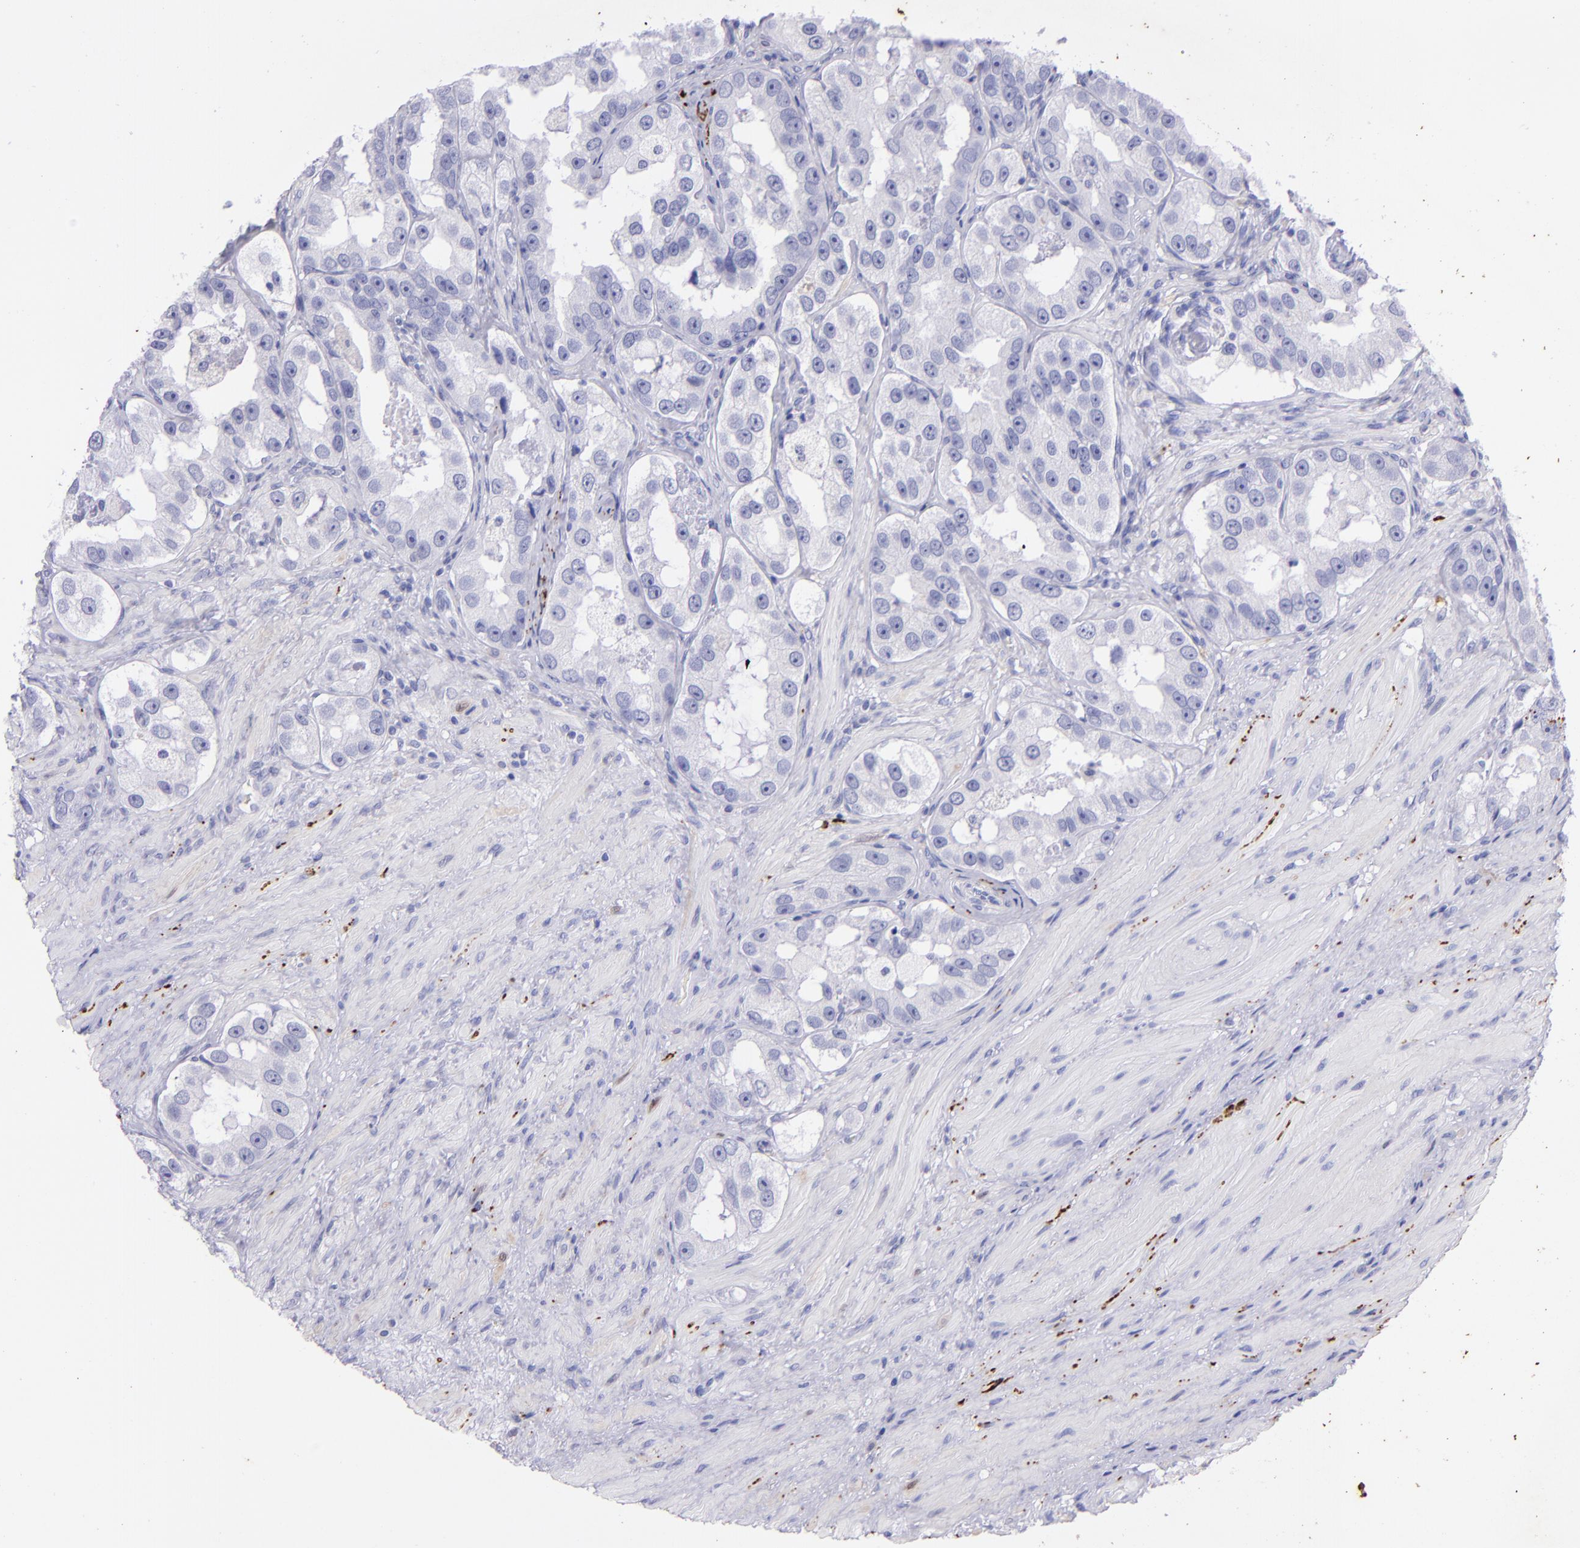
{"staining": {"intensity": "negative", "quantity": "none", "location": "none"}, "tissue": "prostate cancer", "cell_type": "Tumor cells", "image_type": "cancer", "snomed": [{"axis": "morphology", "description": "Adenocarcinoma, High grade"}, {"axis": "topography", "description": "Prostate"}], "caption": "Tumor cells show no significant staining in prostate cancer.", "gene": "UCHL1", "patient": {"sex": "male", "age": 63}}